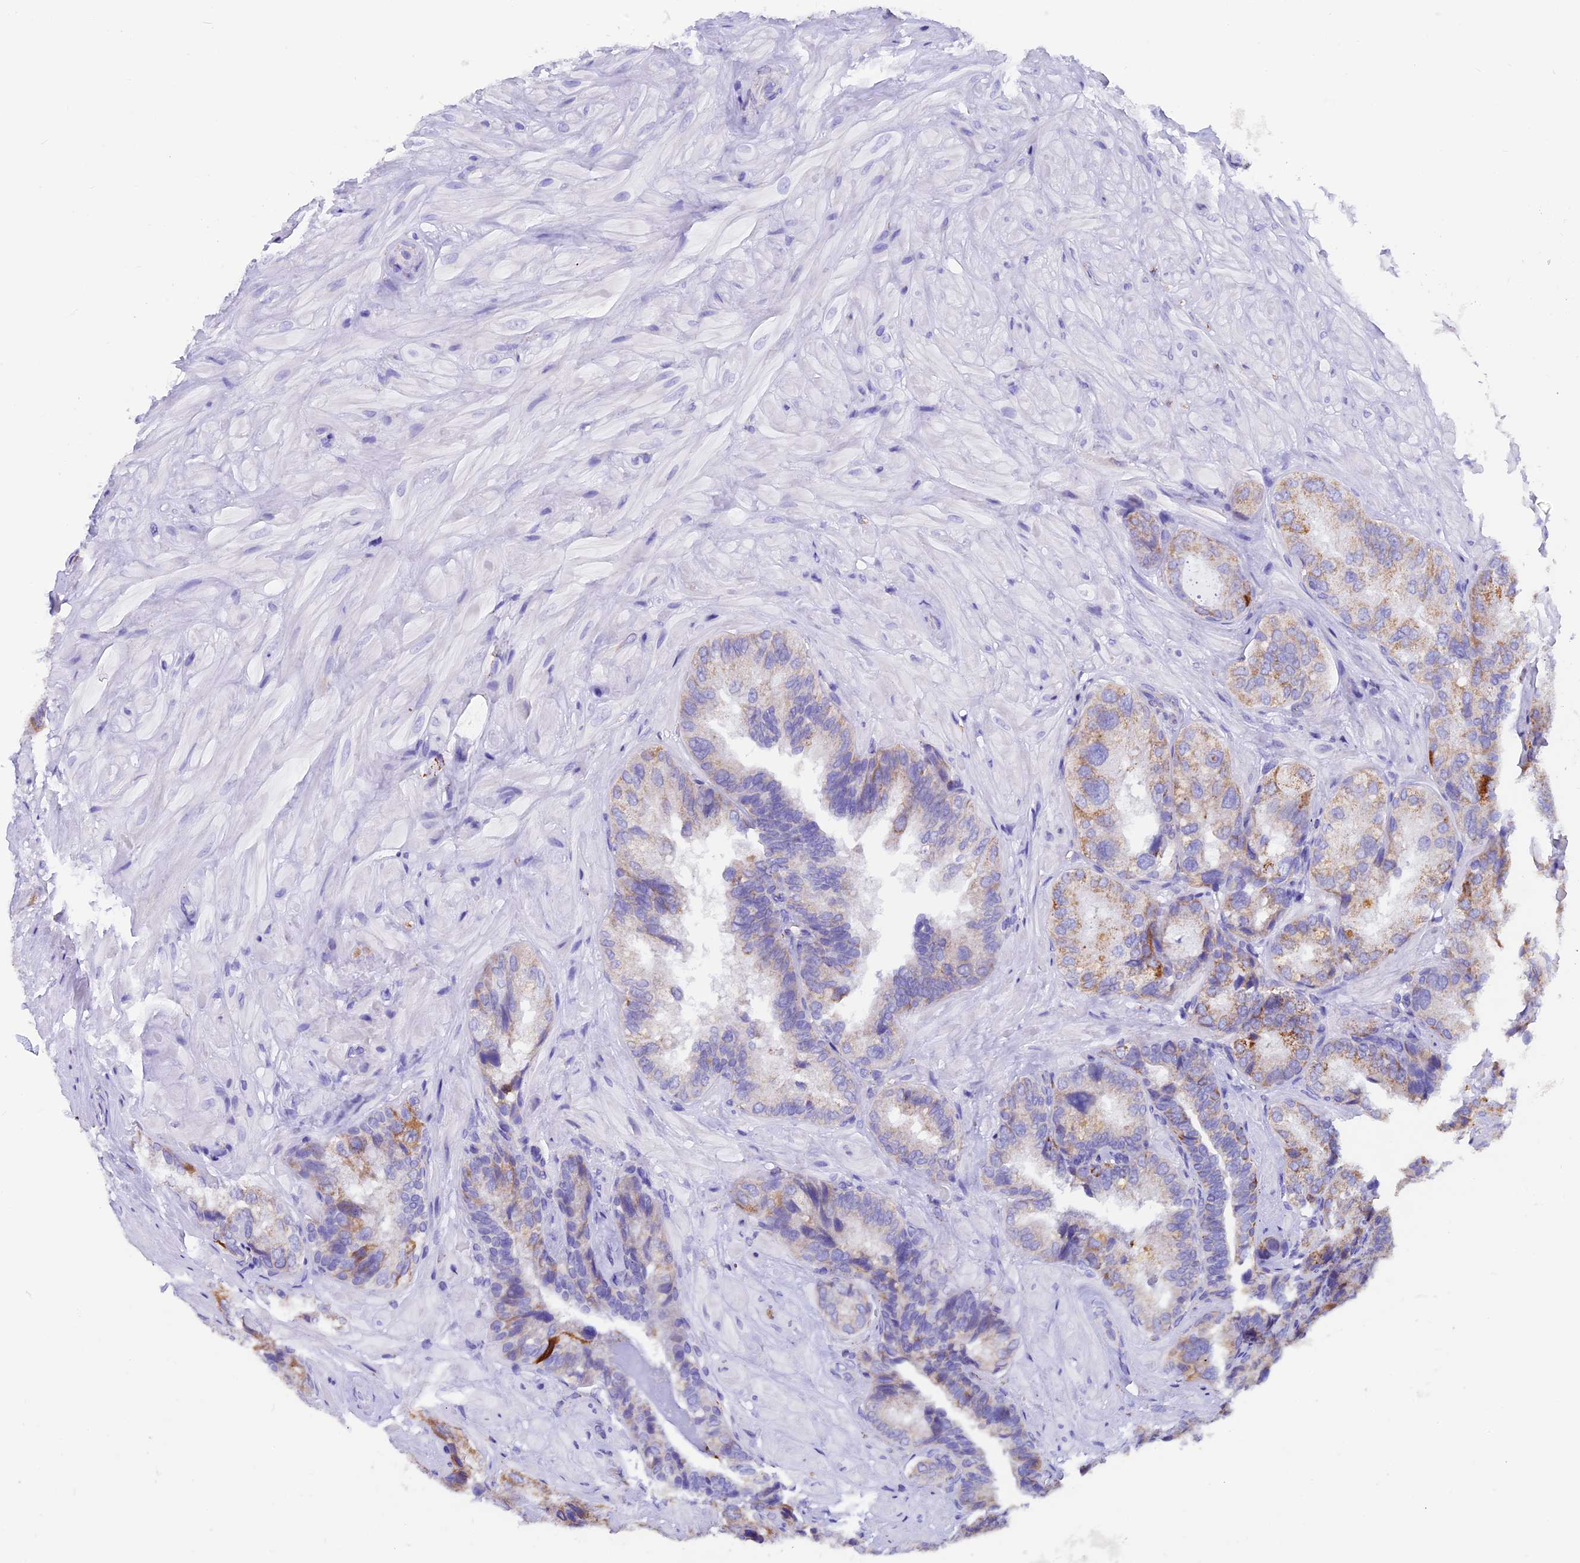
{"staining": {"intensity": "moderate", "quantity": "<25%", "location": "cytoplasmic/membranous"}, "tissue": "seminal vesicle", "cell_type": "Glandular cells", "image_type": "normal", "snomed": [{"axis": "morphology", "description": "Normal tissue, NOS"}, {"axis": "topography", "description": "Prostate and seminal vesicle, NOS"}, {"axis": "topography", "description": "Prostate"}, {"axis": "topography", "description": "Seminal veicle"}], "caption": "Moderate cytoplasmic/membranous expression is present in about <25% of glandular cells in benign seminal vesicle. (IHC, brightfield microscopy, high magnification).", "gene": "SLC8B1", "patient": {"sex": "male", "age": 67}}